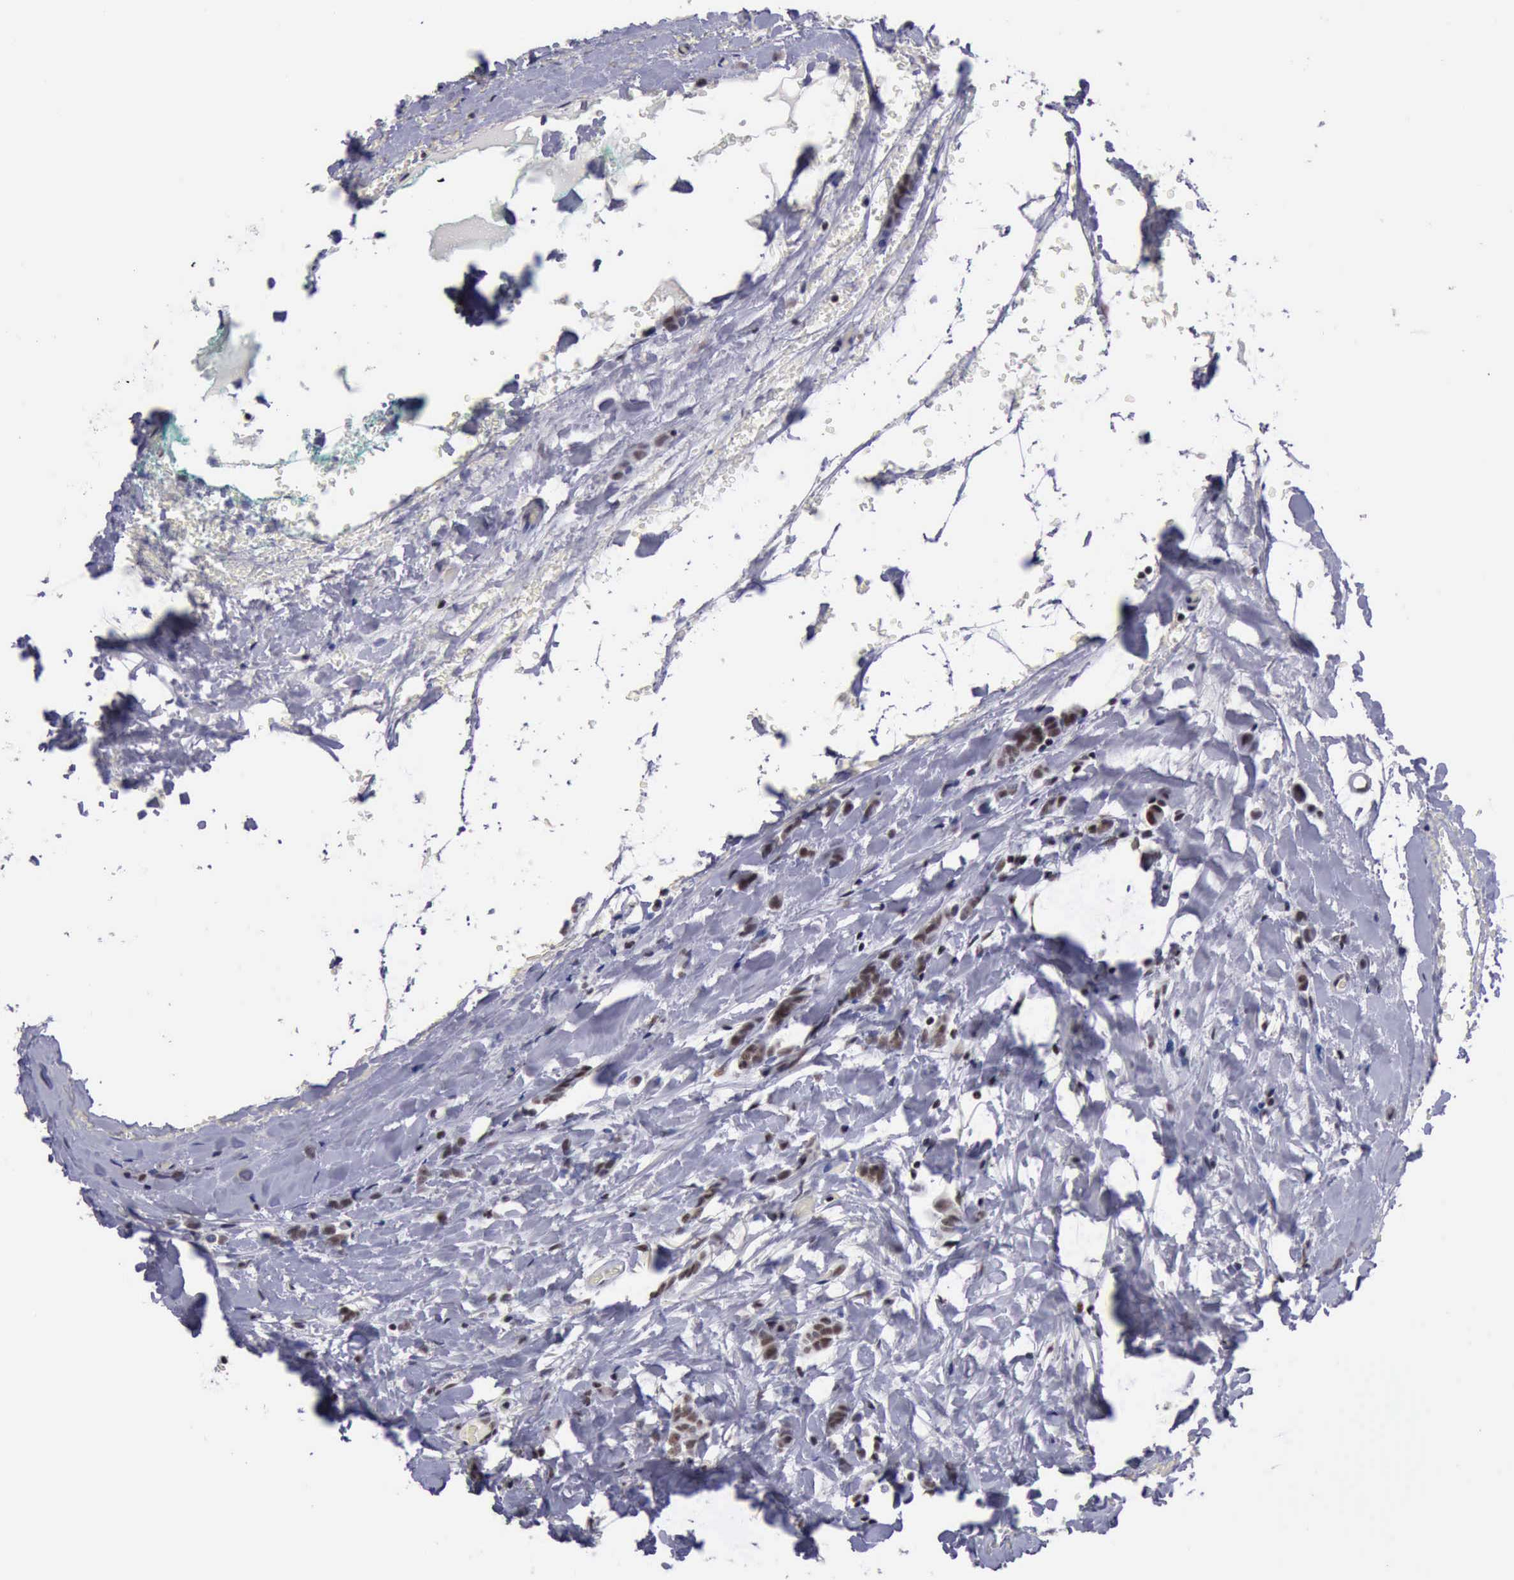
{"staining": {"intensity": "moderate", "quantity": ">75%", "location": "nuclear"}, "tissue": "breast cancer", "cell_type": "Tumor cells", "image_type": "cancer", "snomed": [{"axis": "morphology", "description": "Lobular carcinoma"}, {"axis": "topography", "description": "Breast"}], "caption": "Immunohistochemical staining of human breast cancer exhibits medium levels of moderate nuclear protein positivity in approximately >75% of tumor cells.", "gene": "YY1", "patient": {"sex": "female", "age": 60}}